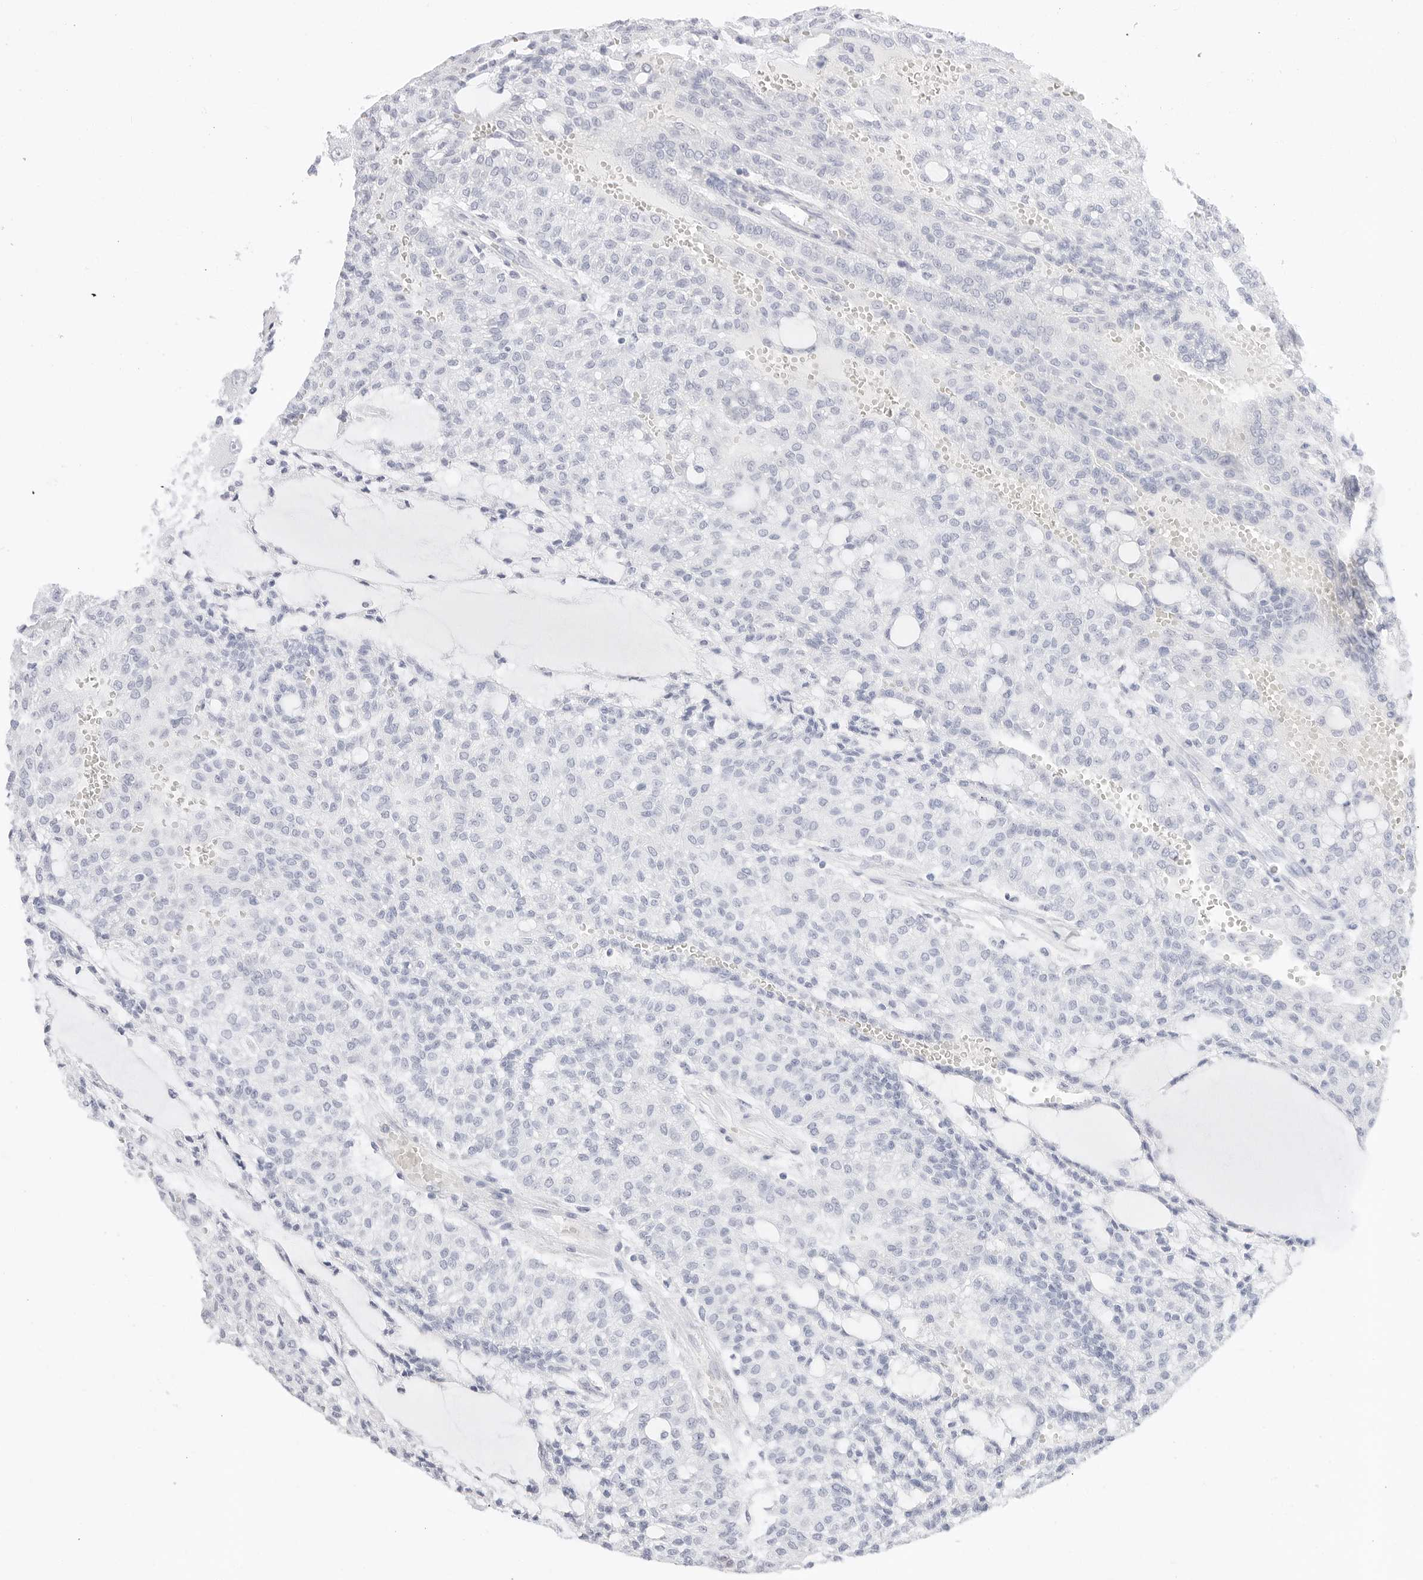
{"staining": {"intensity": "negative", "quantity": "none", "location": "none"}, "tissue": "renal cancer", "cell_type": "Tumor cells", "image_type": "cancer", "snomed": [{"axis": "morphology", "description": "Adenocarcinoma, NOS"}, {"axis": "topography", "description": "Kidney"}], "caption": "Immunohistochemistry (IHC) of renal cancer shows no expression in tumor cells.", "gene": "TFF2", "patient": {"sex": "male", "age": 63}}